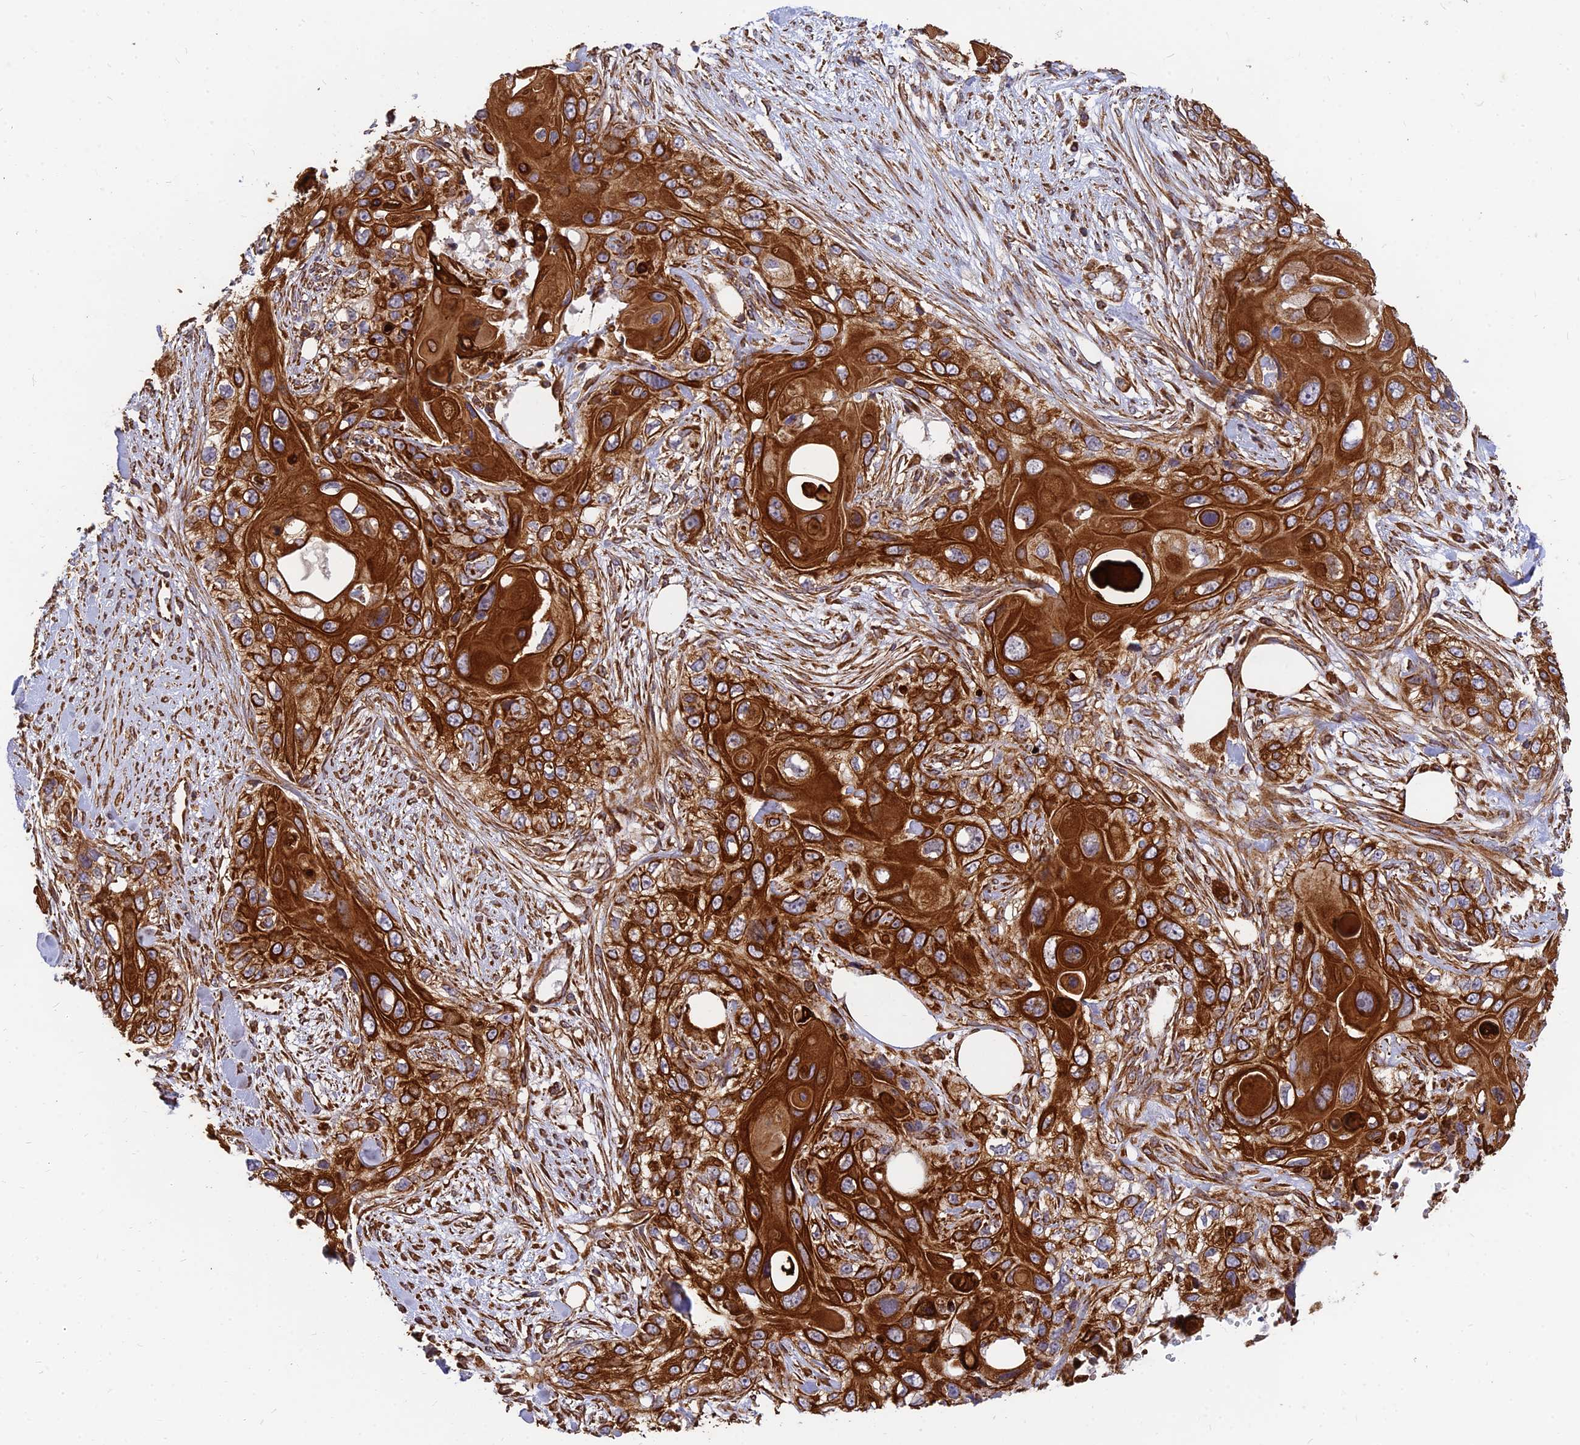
{"staining": {"intensity": "strong", "quantity": ">75%", "location": "cytoplasmic/membranous"}, "tissue": "skin cancer", "cell_type": "Tumor cells", "image_type": "cancer", "snomed": [{"axis": "morphology", "description": "Normal tissue, NOS"}, {"axis": "morphology", "description": "Squamous cell carcinoma, NOS"}, {"axis": "topography", "description": "Skin"}], "caption": "This image exhibits immunohistochemistry (IHC) staining of skin cancer, with high strong cytoplasmic/membranous staining in about >75% of tumor cells.", "gene": "DSTYK", "patient": {"sex": "male", "age": 72}}